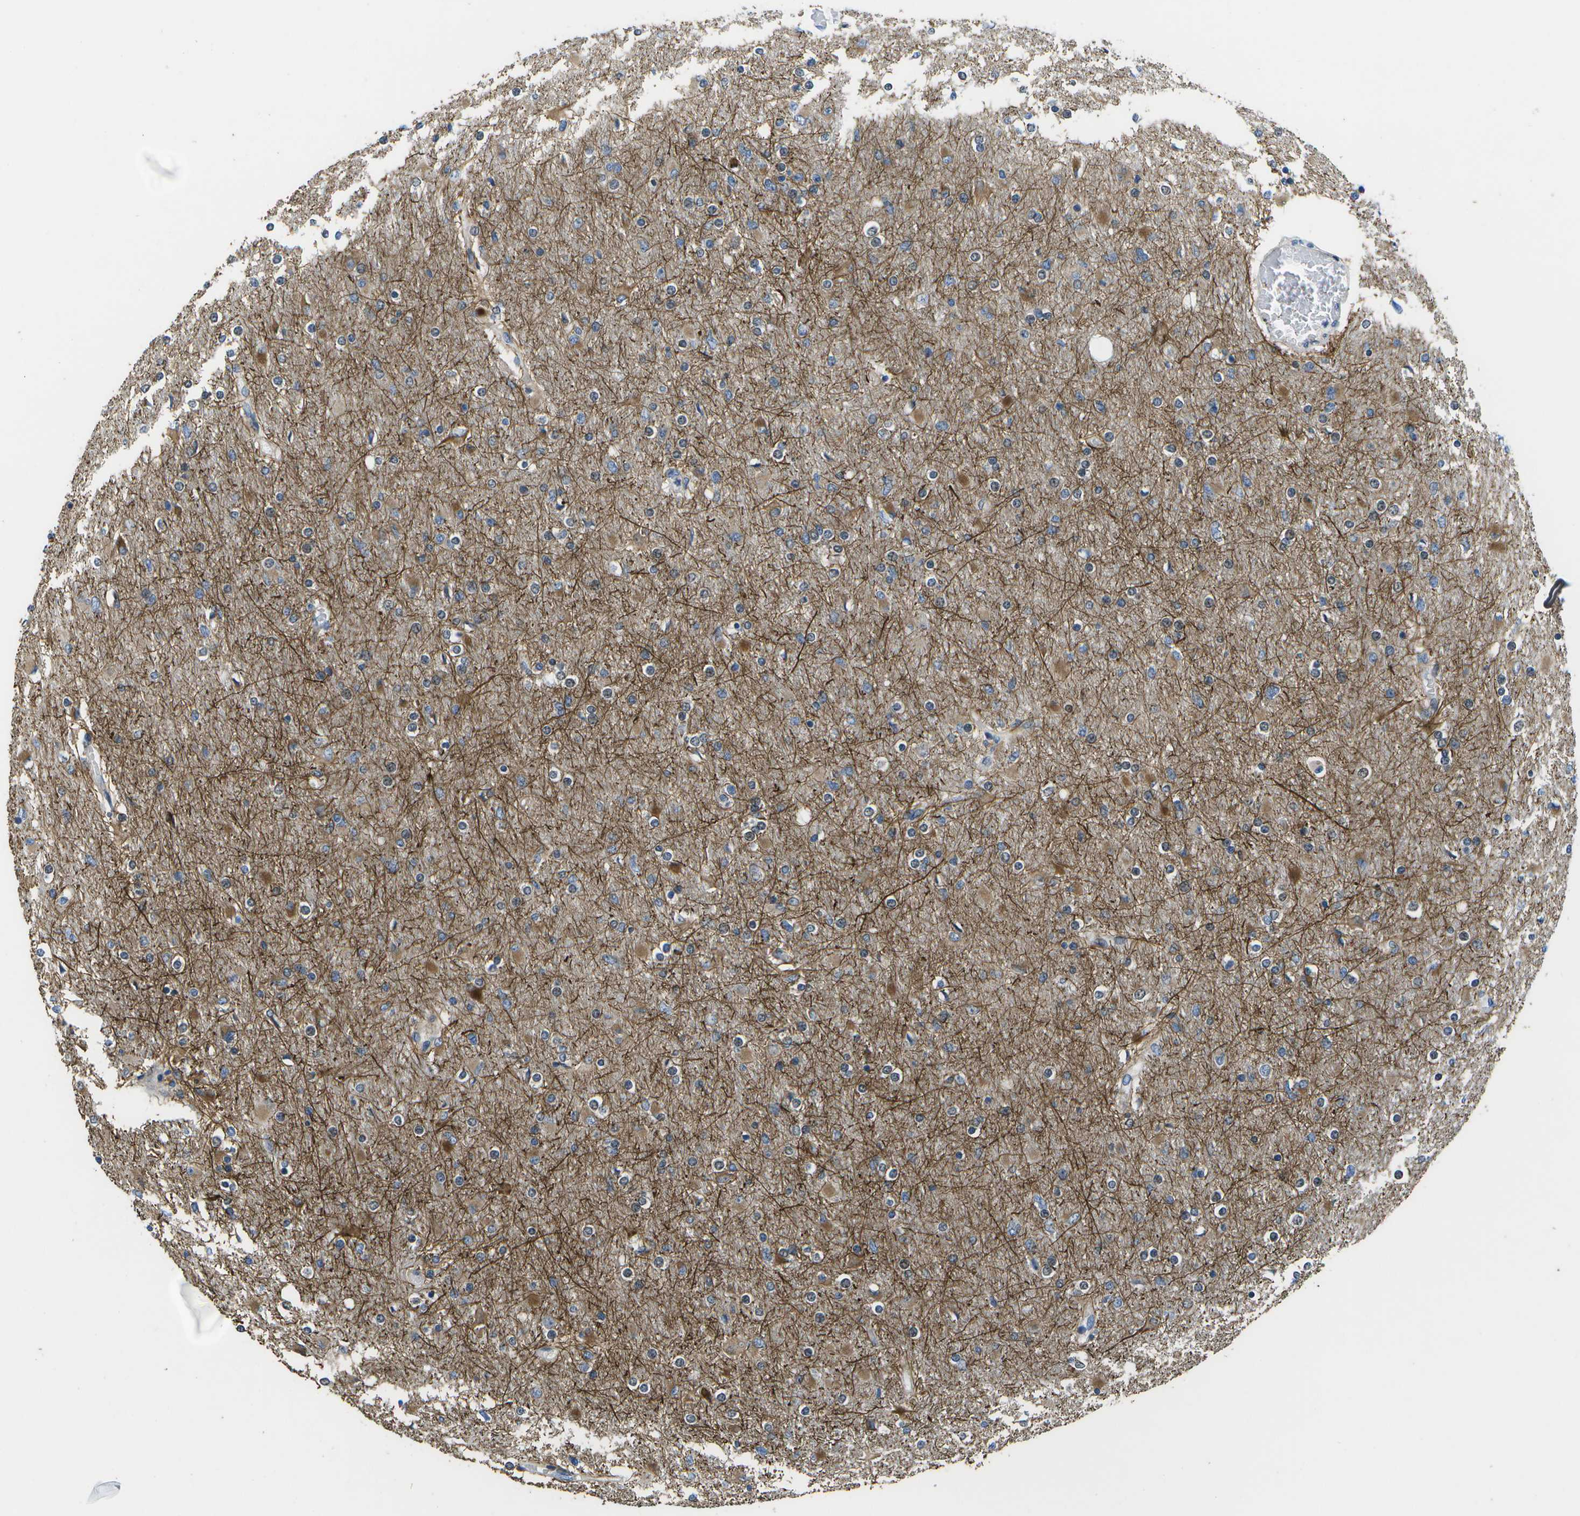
{"staining": {"intensity": "weak", "quantity": "<25%", "location": "cytoplasmic/membranous"}, "tissue": "glioma", "cell_type": "Tumor cells", "image_type": "cancer", "snomed": [{"axis": "morphology", "description": "Glioma, malignant, High grade"}, {"axis": "topography", "description": "Cerebral cortex"}], "caption": "Photomicrograph shows no significant protein expression in tumor cells of malignant high-grade glioma. (Stains: DAB immunohistochemistry with hematoxylin counter stain, Microscopy: brightfield microscopy at high magnification).", "gene": "P3H1", "patient": {"sex": "female", "age": 36}}